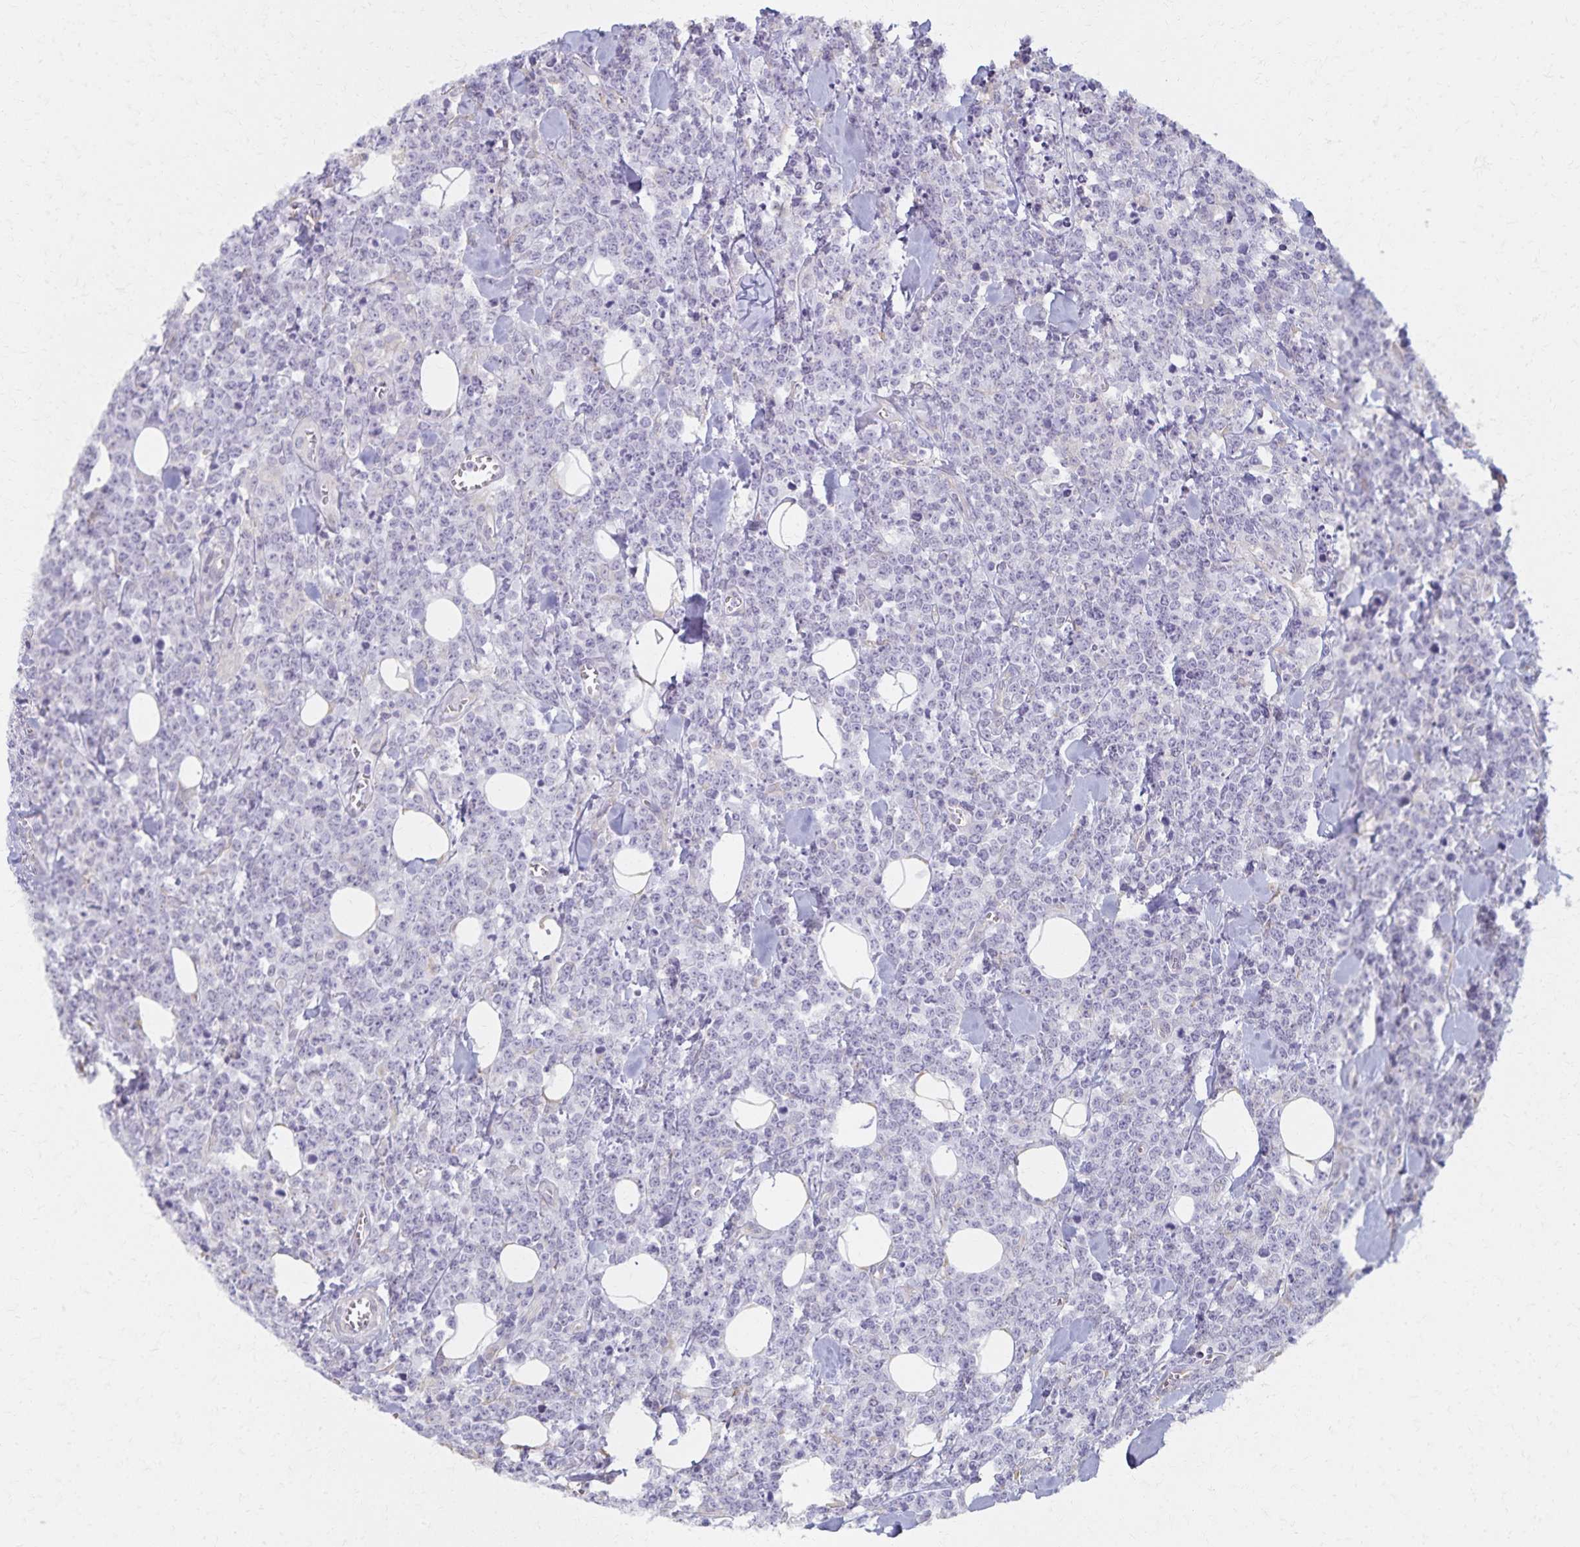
{"staining": {"intensity": "negative", "quantity": "none", "location": "none"}, "tissue": "lymphoma", "cell_type": "Tumor cells", "image_type": "cancer", "snomed": [{"axis": "morphology", "description": "Malignant lymphoma, non-Hodgkin's type, High grade"}, {"axis": "topography", "description": "Small intestine"}], "caption": "Tumor cells are negative for brown protein staining in lymphoma.", "gene": "KISS1", "patient": {"sex": "female", "age": 56}}